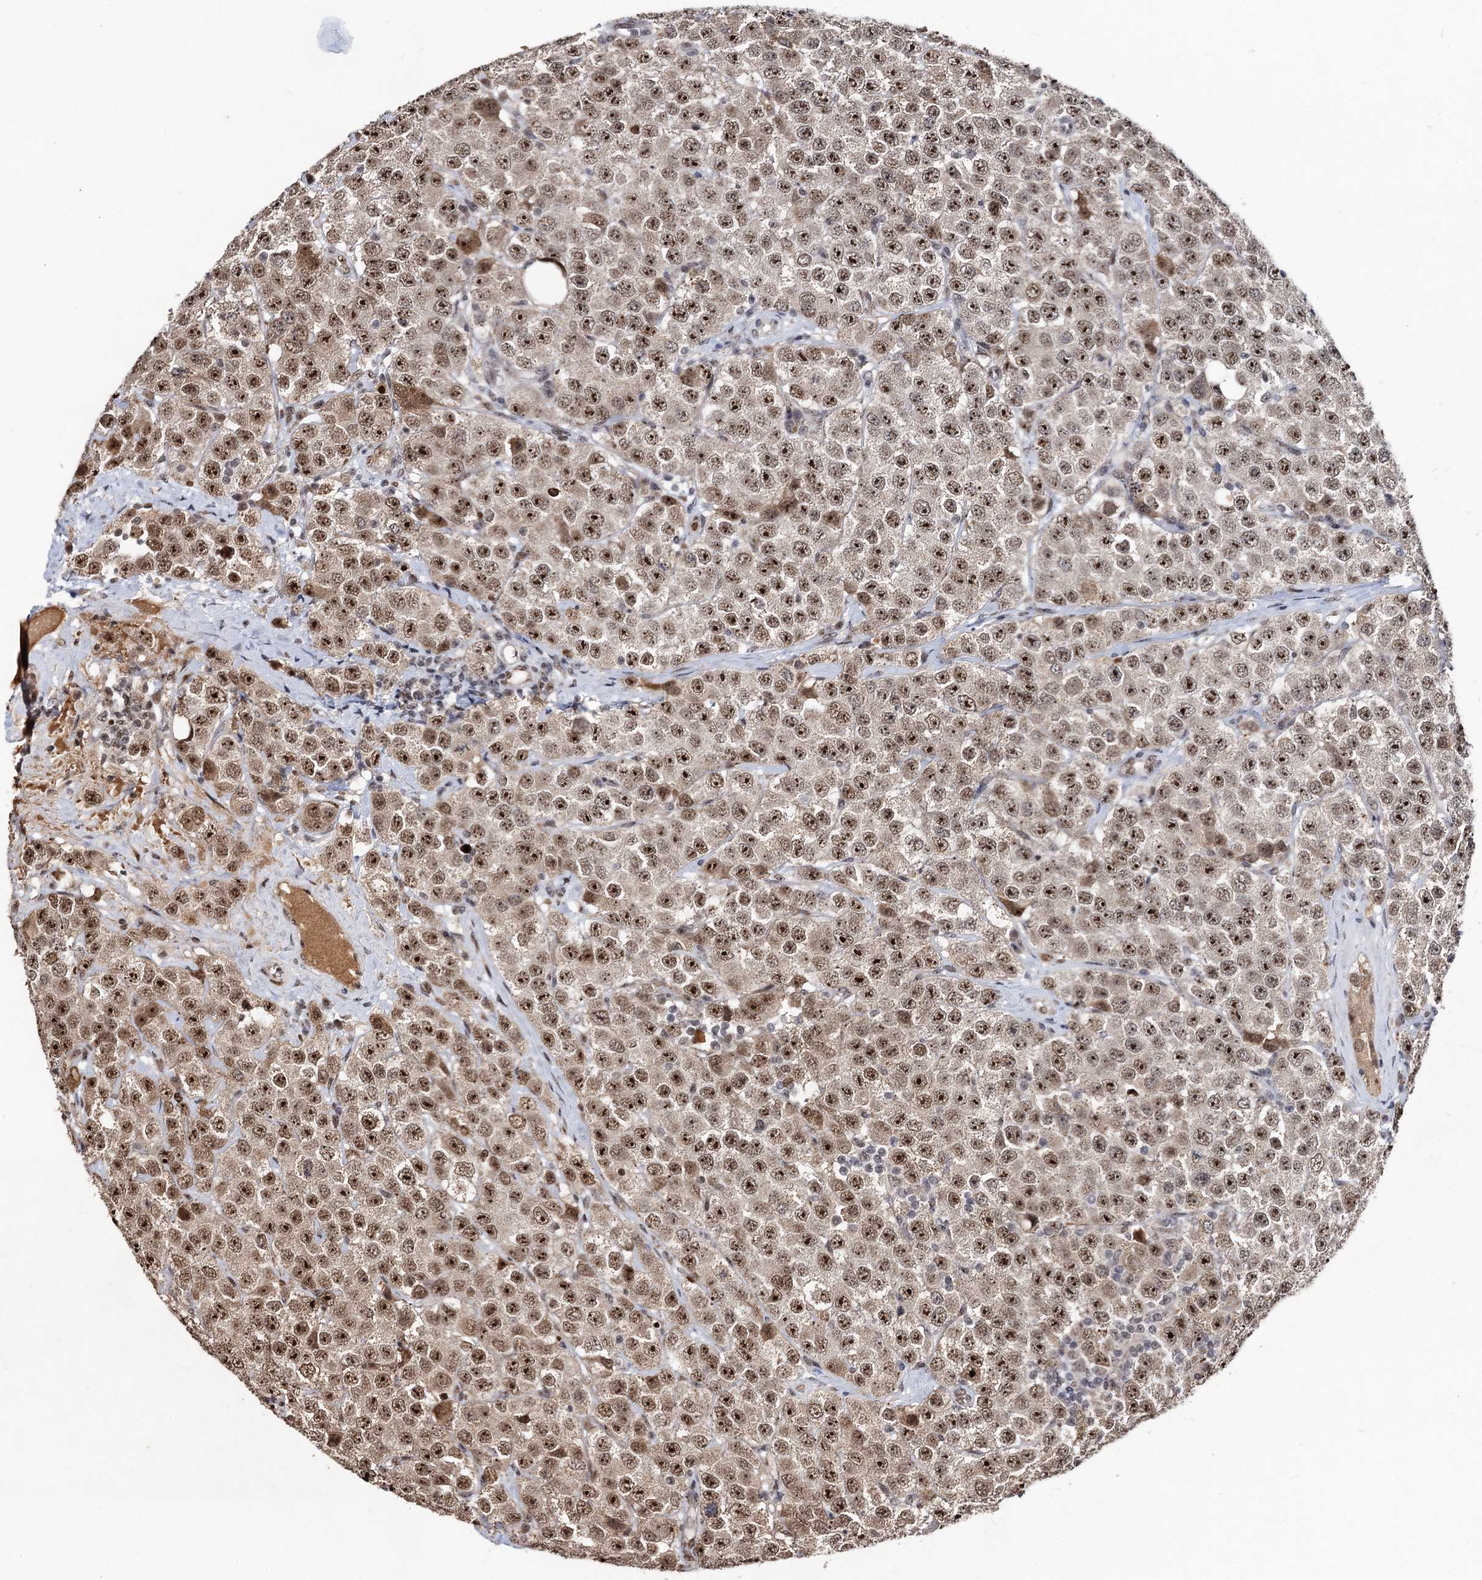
{"staining": {"intensity": "moderate", "quantity": ">75%", "location": "nuclear"}, "tissue": "testis cancer", "cell_type": "Tumor cells", "image_type": "cancer", "snomed": [{"axis": "morphology", "description": "Seminoma, NOS"}, {"axis": "topography", "description": "Testis"}], "caption": "About >75% of tumor cells in human testis cancer display moderate nuclear protein positivity as visualized by brown immunohistochemical staining.", "gene": "SFSWAP", "patient": {"sex": "male", "age": 28}}